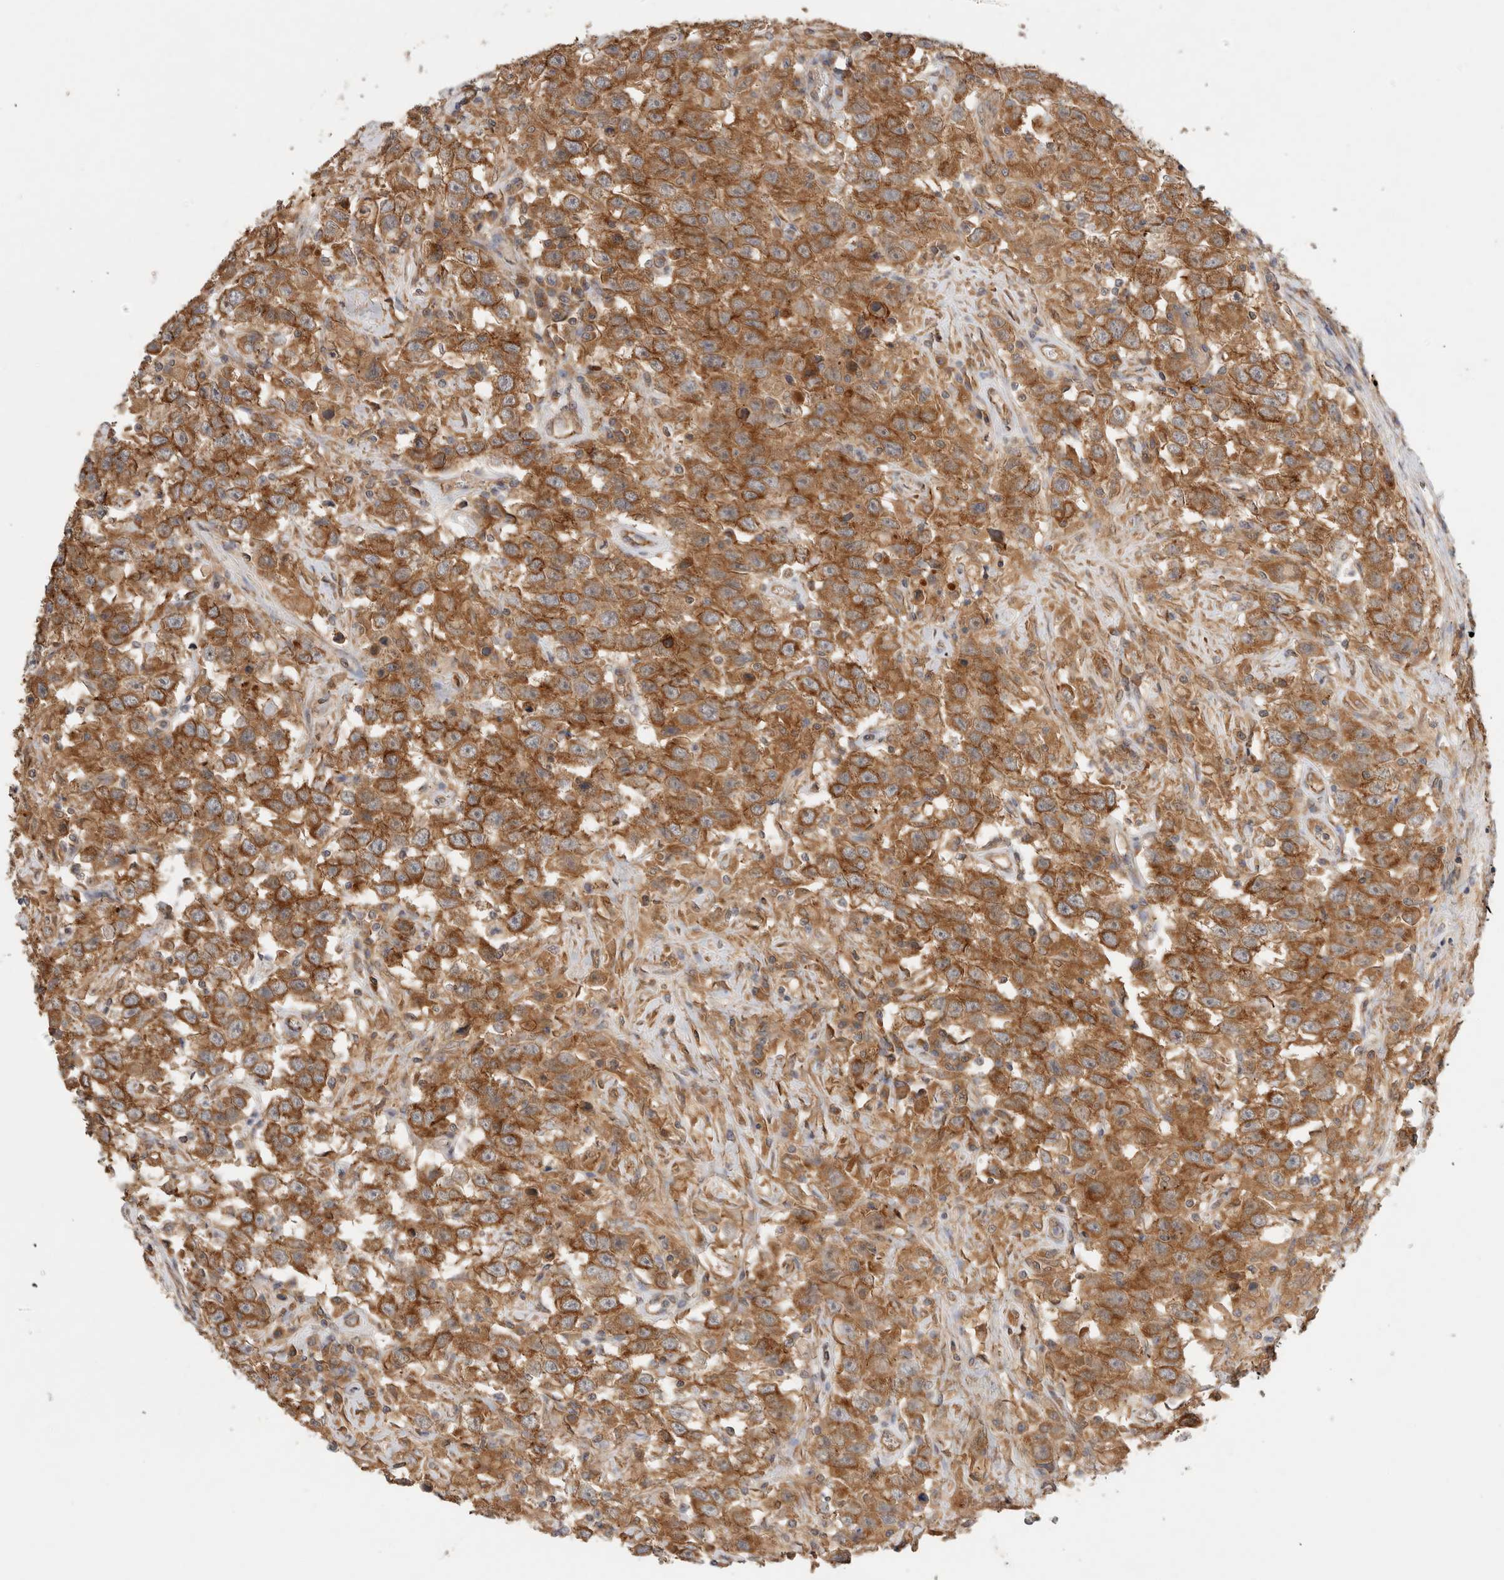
{"staining": {"intensity": "moderate", "quantity": ">75%", "location": "cytoplasmic/membranous"}, "tissue": "testis cancer", "cell_type": "Tumor cells", "image_type": "cancer", "snomed": [{"axis": "morphology", "description": "Seminoma, NOS"}, {"axis": "topography", "description": "Testis"}], "caption": "Testis cancer tissue exhibits moderate cytoplasmic/membranous staining in about >75% of tumor cells, visualized by immunohistochemistry.", "gene": "SGK3", "patient": {"sex": "male", "age": 41}}